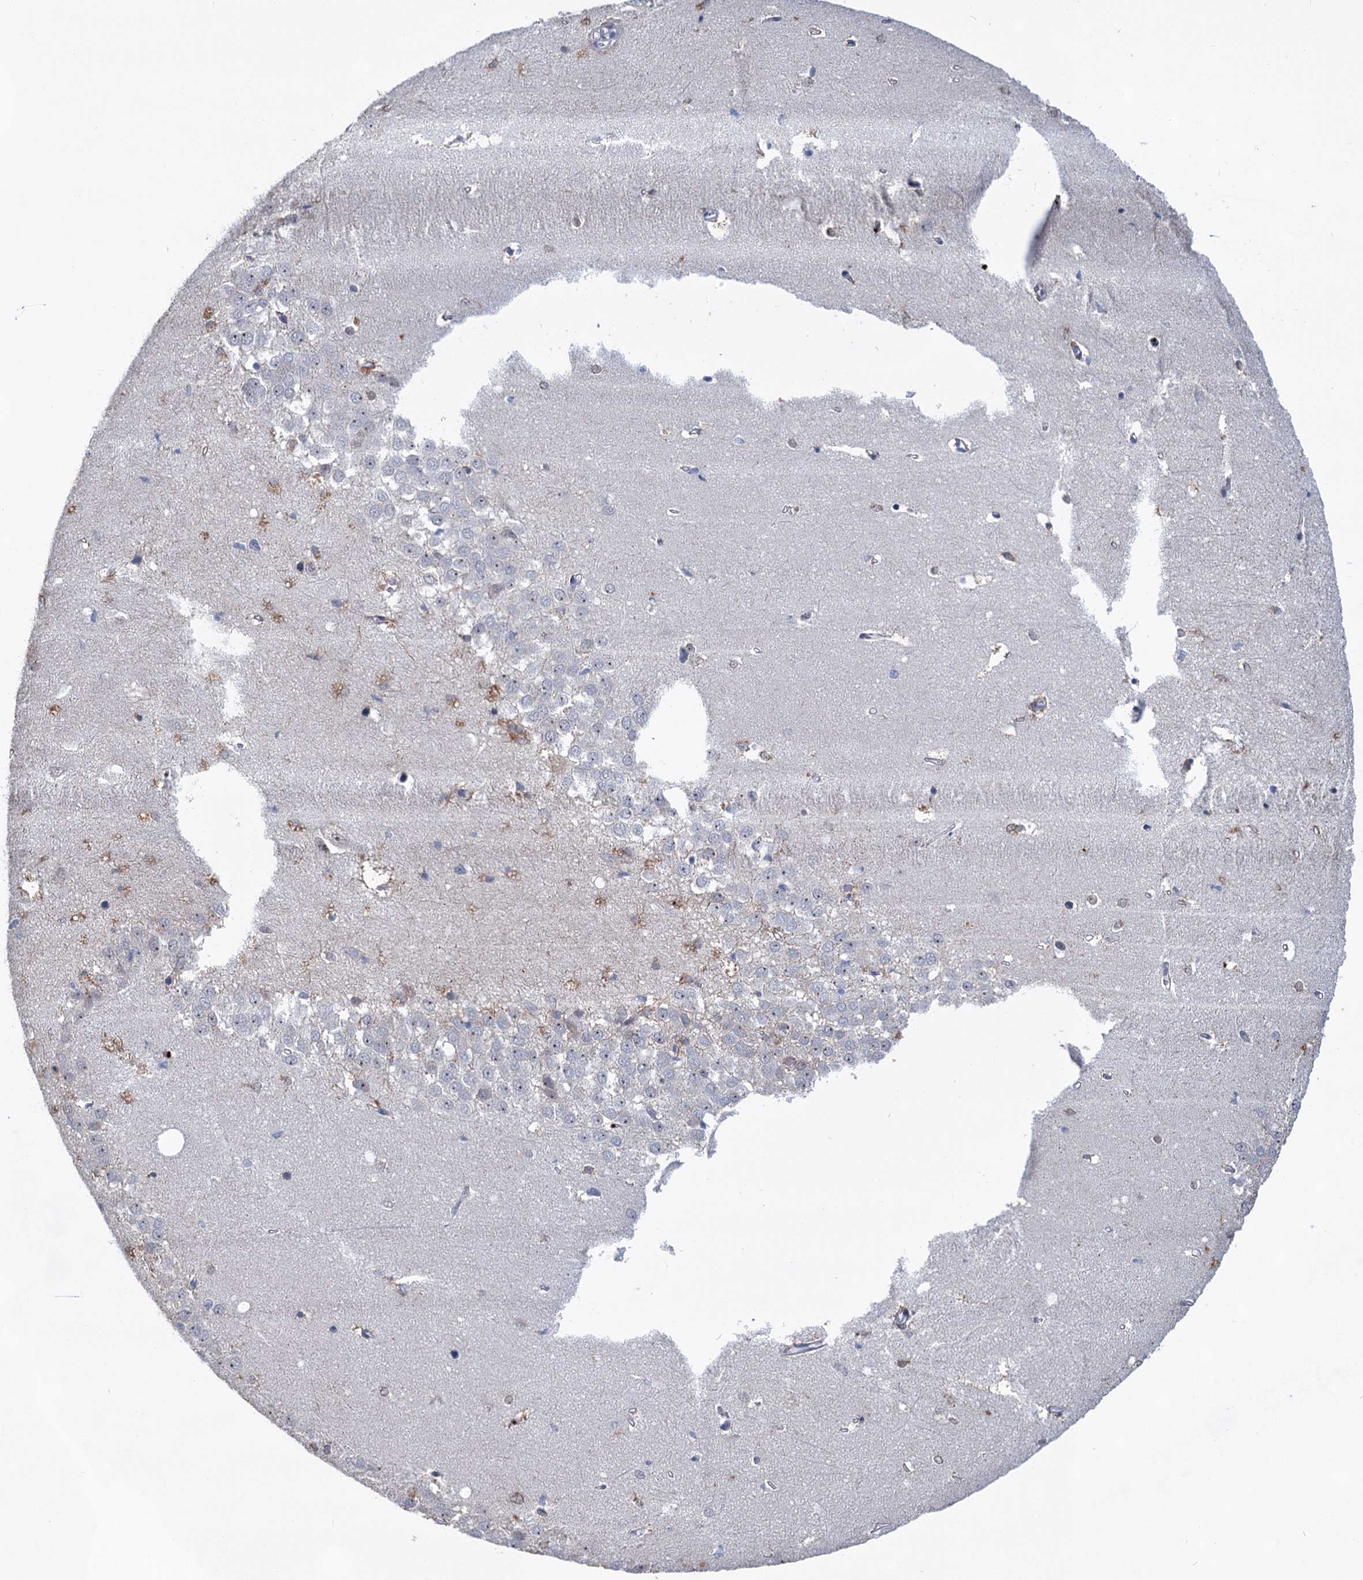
{"staining": {"intensity": "negative", "quantity": "none", "location": "none"}, "tissue": "hippocampus", "cell_type": "Glial cells", "image_type": "normal", "snomed": [{"axis": "morphology", "description": "Normal tissue, NOS"}, {"axis": "topography", "description": "Hippocampus"}], "caption": "DAB immunohistochemical staining of benign hippocampus displays no significant staining in glial cells.", "gene": "MON2", "patient": {"sex": "female", "age": 64}}